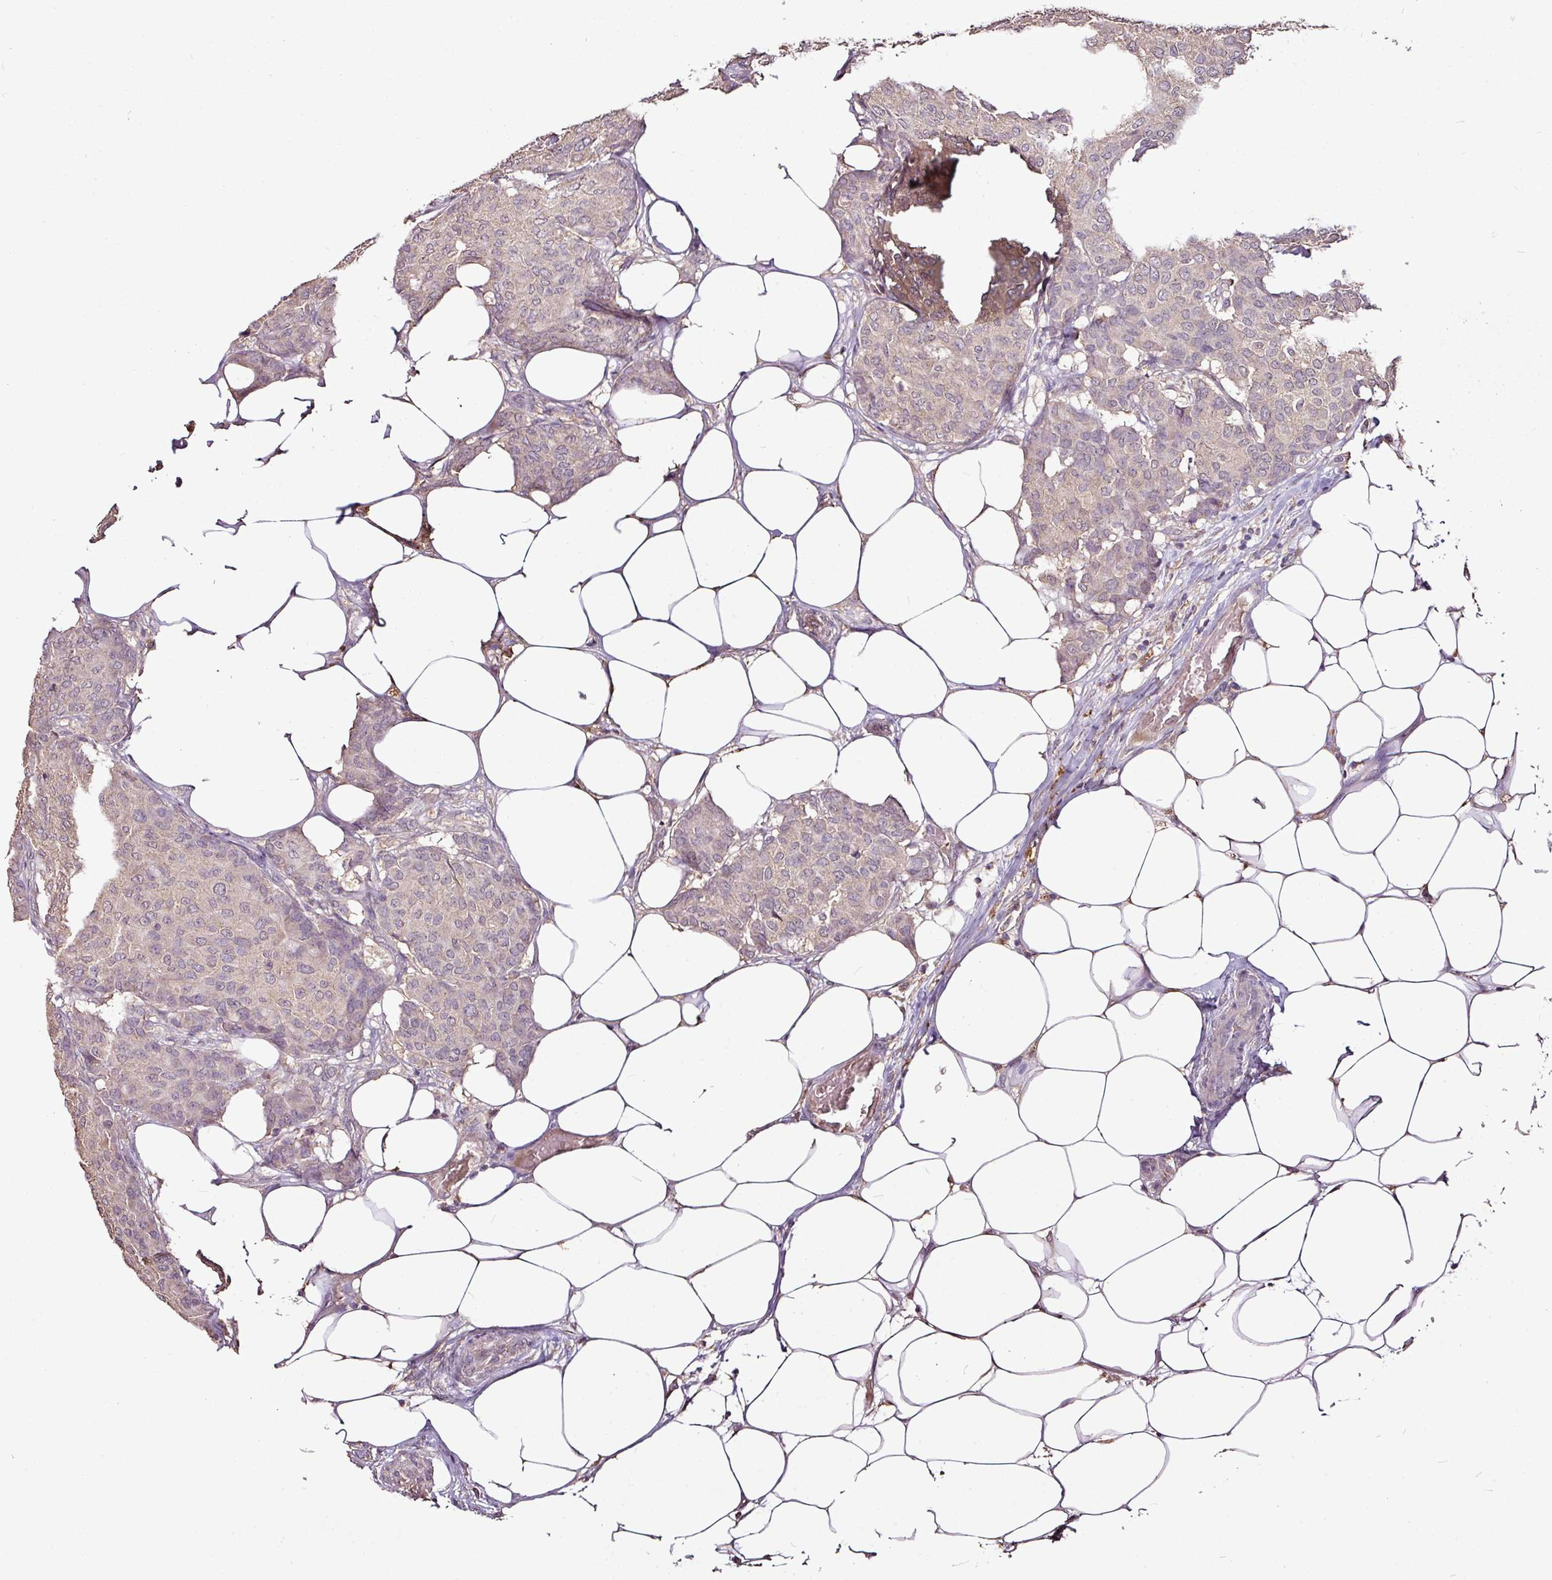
{"staining": {"intensity": "negative", "quantity": "none", "location": "none"}, "tissue": "breast cancer", "cell_type": "Tumor cells", "image_type": "cancer", "snomed": [{"axis": "morphology", "description": "Duct carcinoma"}, {"axis": "topography", "description": "Breast"}], "caption": "A high-resolution photomicrograph shows immunohistochemistry (IHC) staining of breast invasive ductal carcinoma, which demonstrates no significant staining in tumor cells.", "gene": "RPL38", "patient": {"sex": "female", "age": 75}}